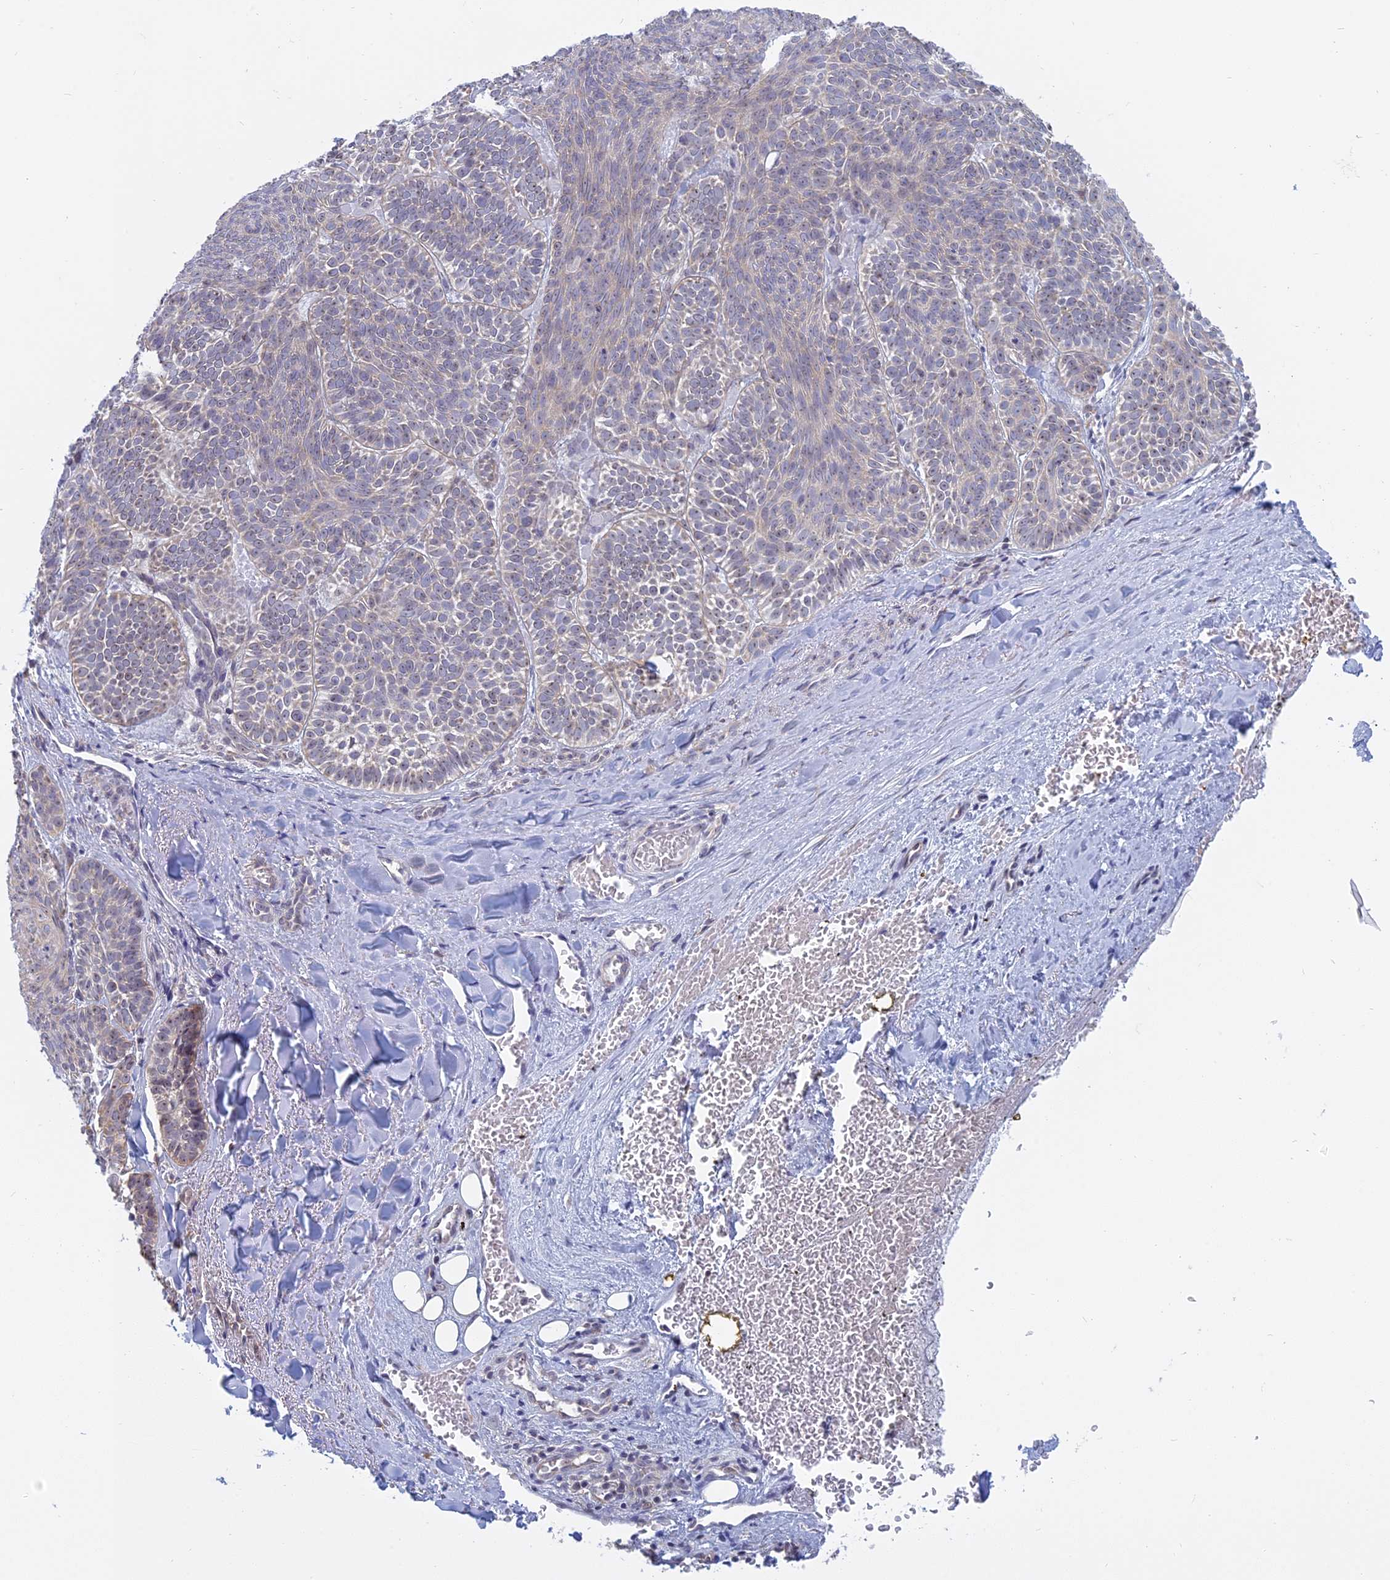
{"staining": {"intensity": "weak", "quantity": "<25%", "location": "nuclear"}, "tissue": "skin cancer", "cell_type": "Tumor cells", "image_type": "cancer", "snomed": [{"axis": "morphology", "description": "Basal cell carcinoma"}, {"axis": "topography", "description": "Skin"}], "caption": "The histopathology image displays no staining of tumor cells in skin cancer (basal cell carcinoma).", "gene": "RPS19BP1", "patient": {"sex": "male", "age": 85}}